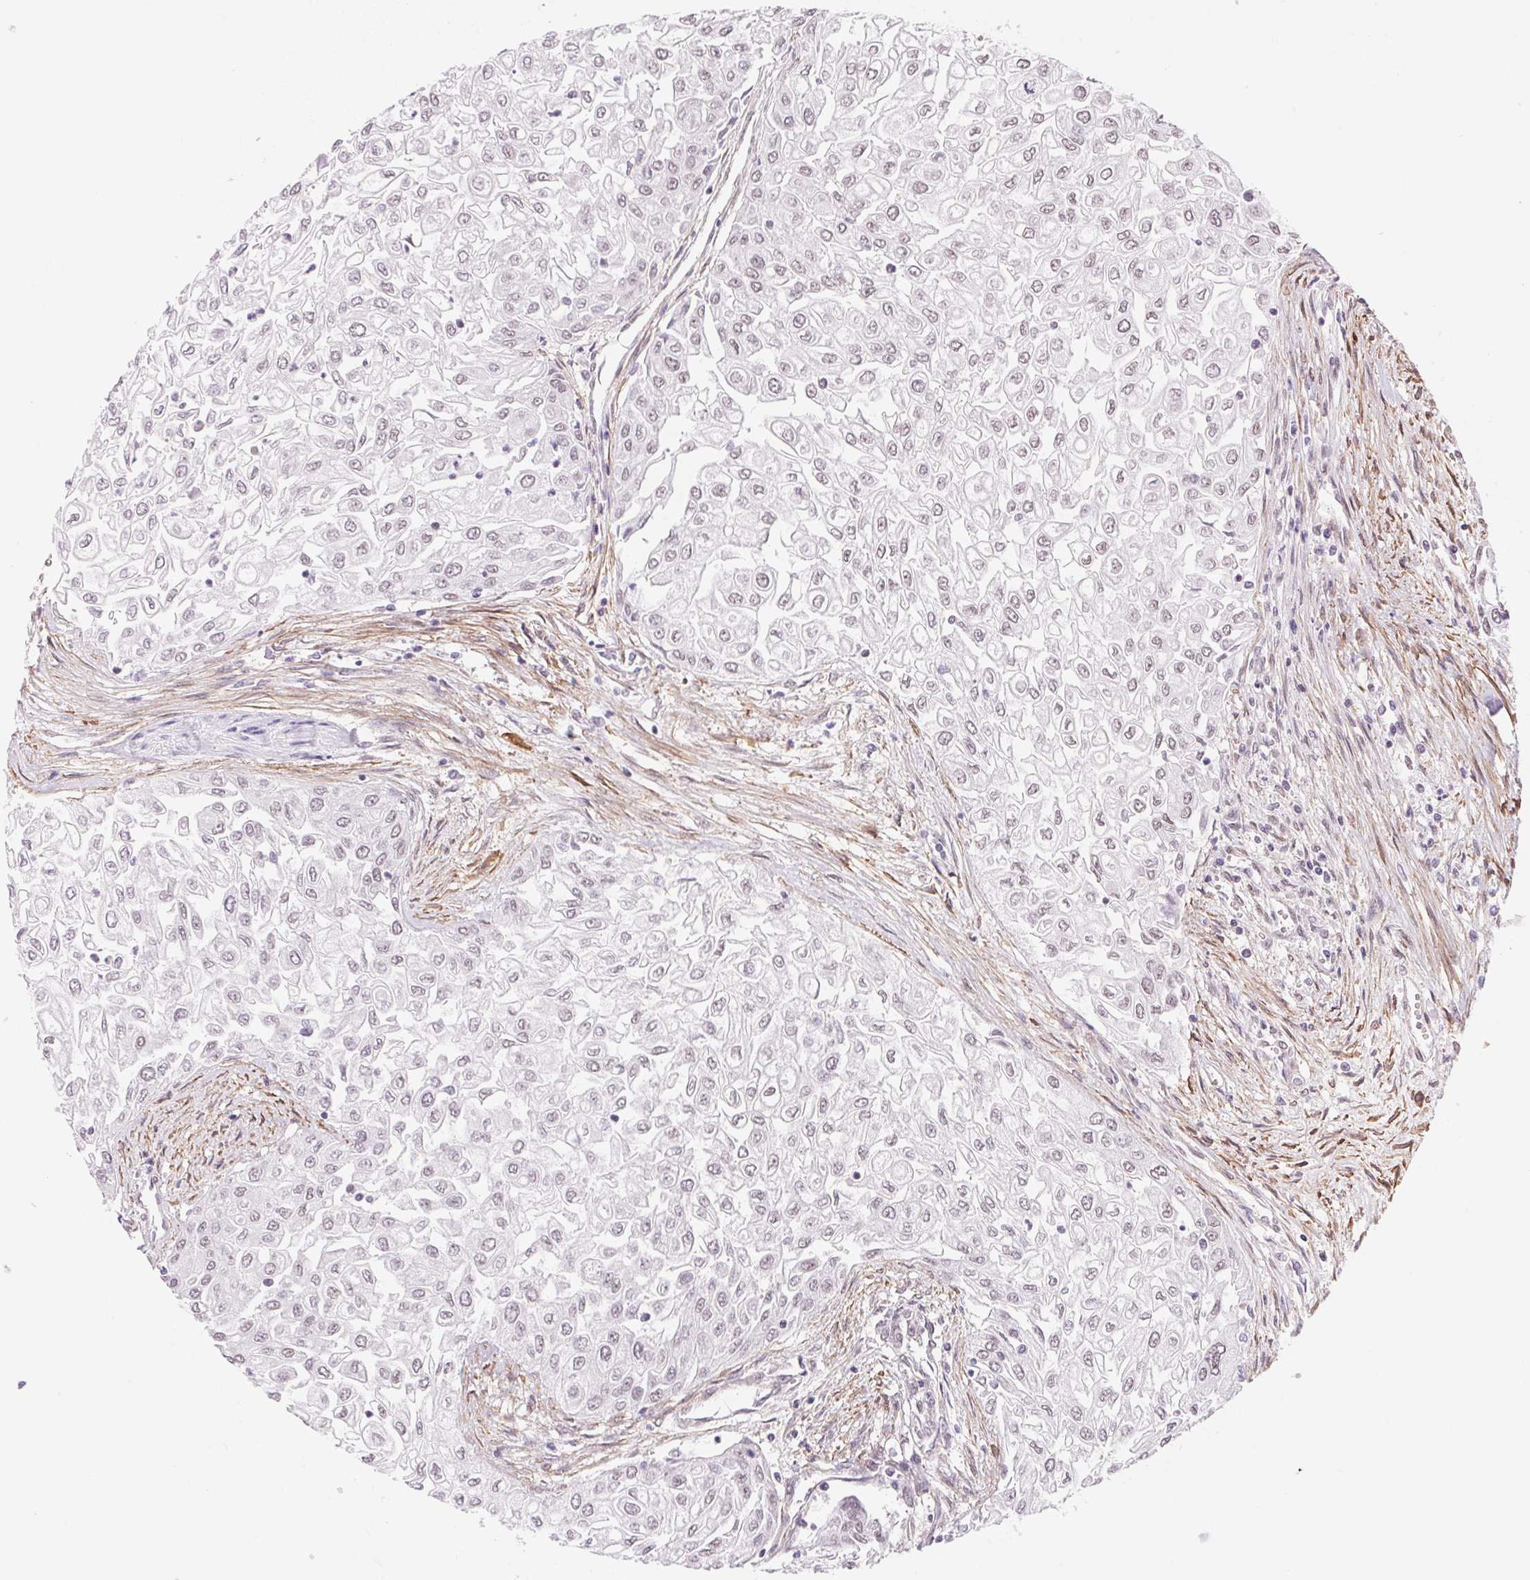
{"staining": {"intensity": "negative", "quantity": "none", "location": "none"}, "tissue": "urothelial cancer", "cell_type": "Tumor cells", "image_type": "cancer", "snomed": [{"axis": "morphology", "description": "Urothelial carcinoma, High grade"}, {"axis": "topography", "description": "Urinary bladder"}], "caption": "The immunohistochemistry (IHC) histopathology image has no significant expression in tumor cells of high-grade urothelial carcinoma tissue.", "gene": "BCAT1", "patient": {"sex": "male", "age": 62}}